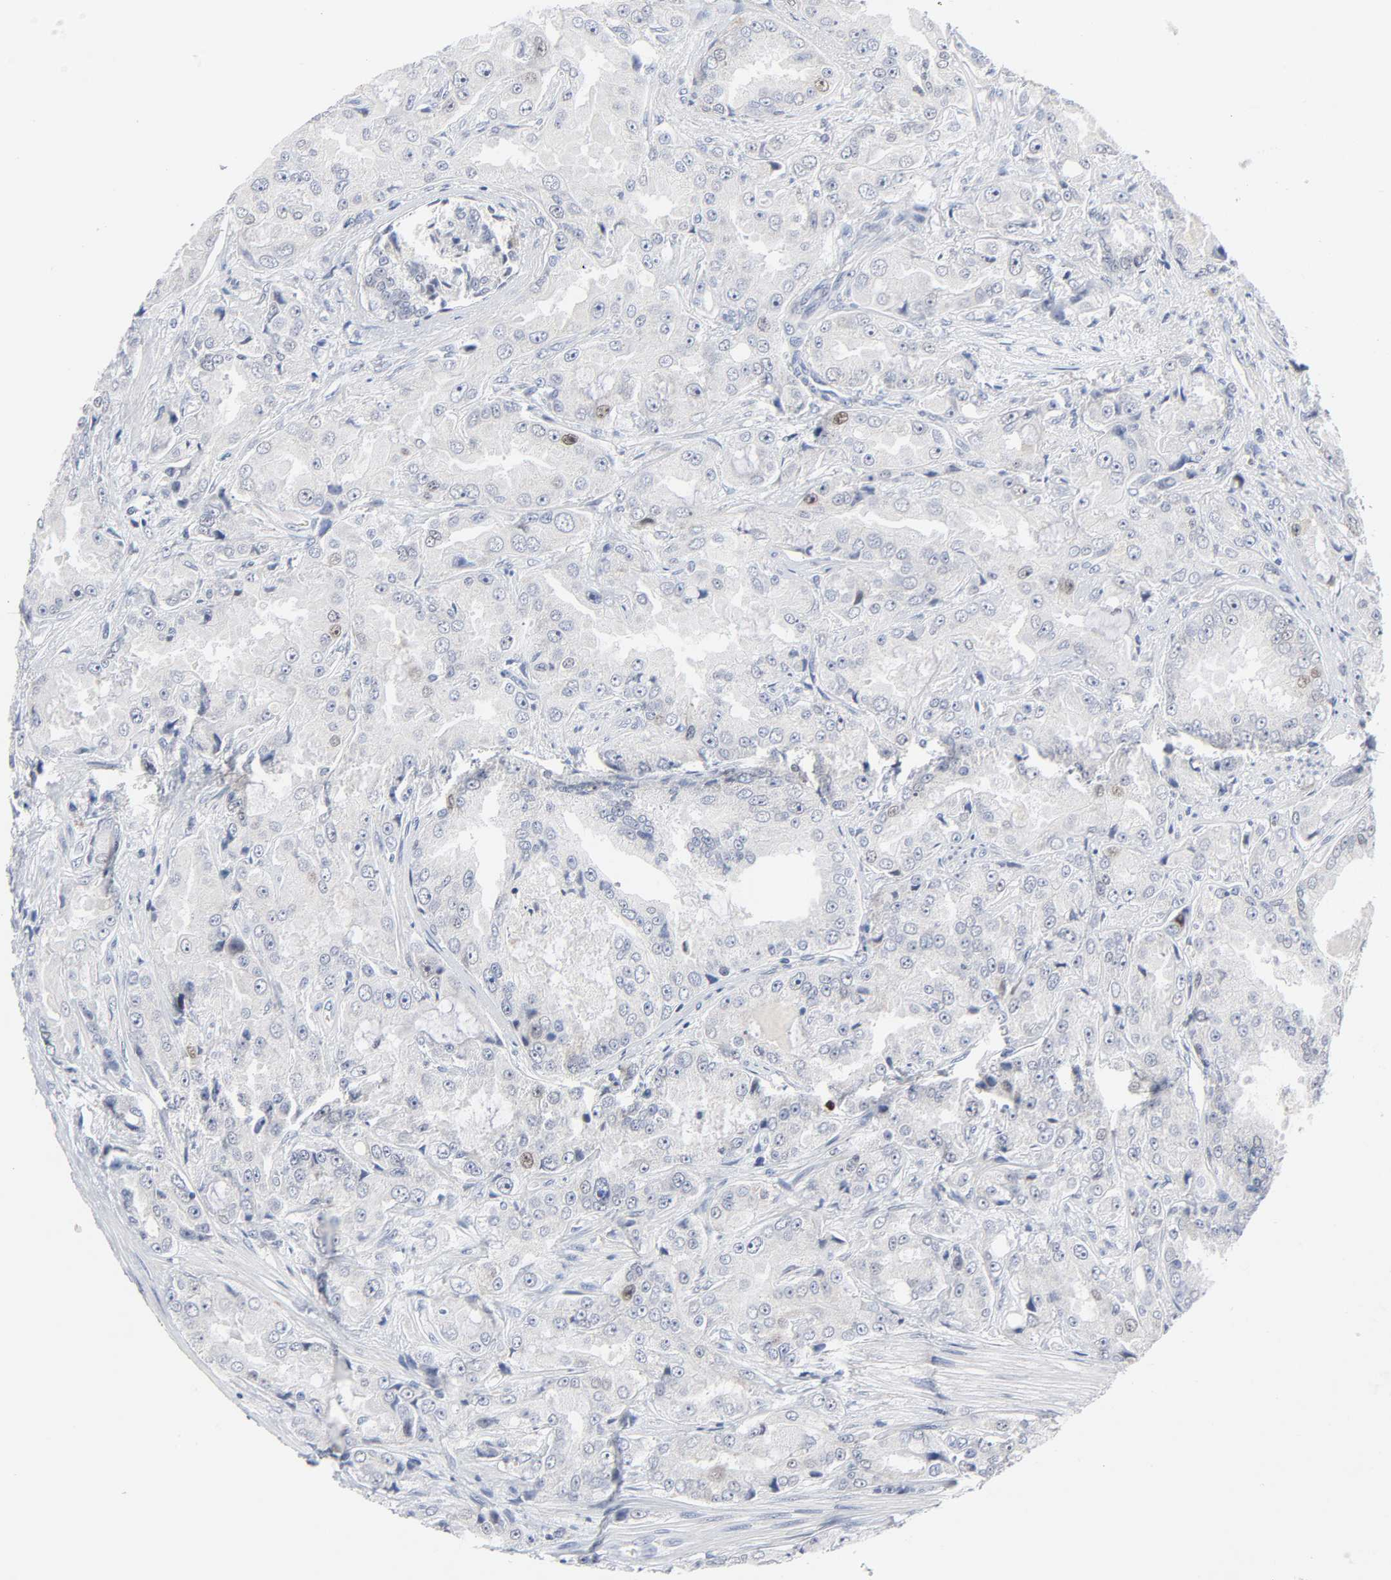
{"staining": {"intensity": "moderate", "quantity": "<25%", "location": "nuclear"}, "tissue": "prostate cancer", "cell_type": "Tumor cells", "image_type": "cancer", "snomed": [{"axis": "morphology", "description": "Adenocarcinoma, High grade"}, {"axis": "topography", "description": "Prostate"}], "caption": "IHC histopathology image of neoplastic tissue: high-grade adenocarcinoma (prostate) stained using IHC displays low levels of moderate protein expression localized specifically in the nuclear of tumor cells, appearing as a nuclear brown color.", "gene": "WEE1", "patient": {"sex": "male", "age": 73}}